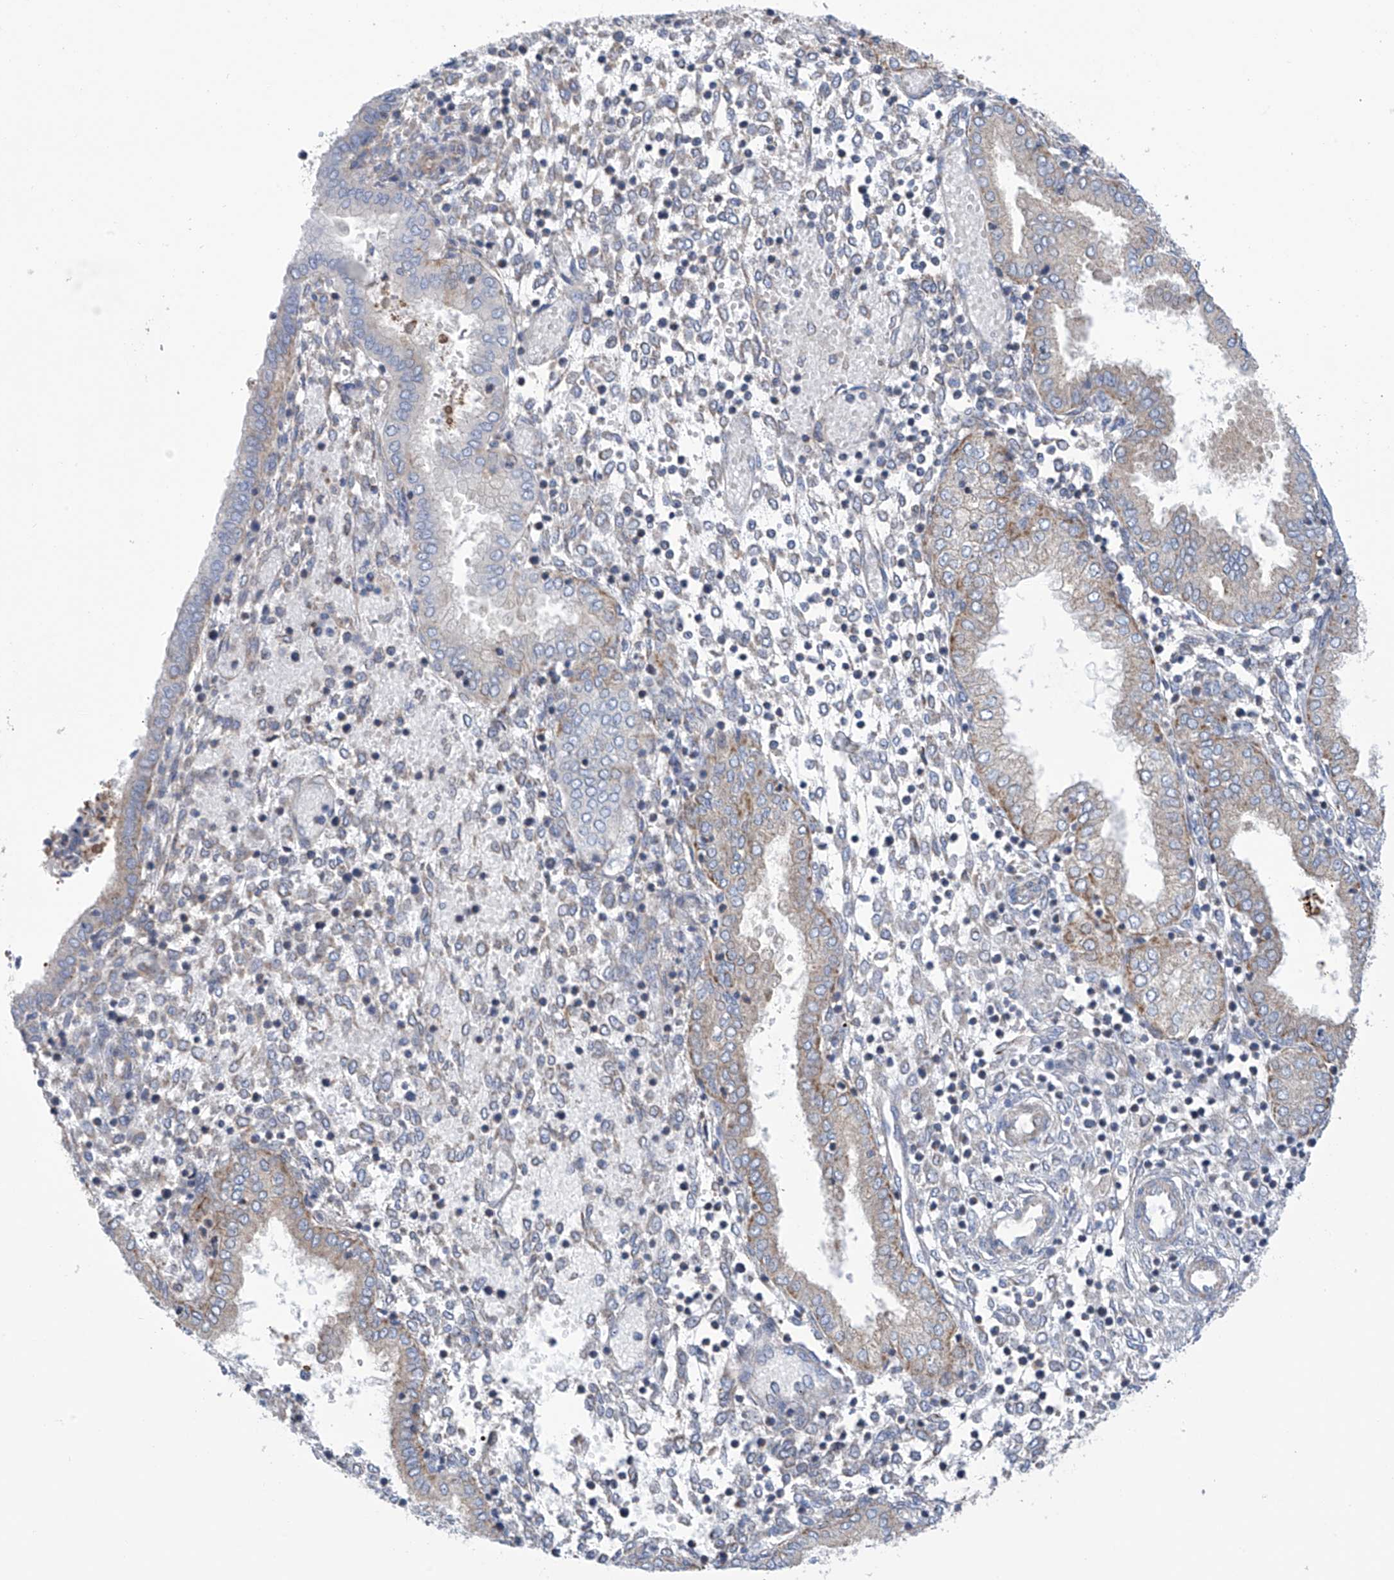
{"staining": {"intensity": "weak", "quantity": "<25%", "location": "cytoplasmic/membranous"}, "tissue": "endometrium", "cell_type": "Cells in endometrial stroma", "image_type": "normal", "snomed": [{"axis": "morphology", "description": "Normal tissue, NOS"}, {"axis": "topography", "description": "Endometrium"}], "caption": "This is a histopathology image of immunohistochemistry (IHC) staining of benign endometrium, which shows no expression in cells in endometrial stroma.", "gene": "P2RX7", "patient": {"sex": "female", "age": 53}}